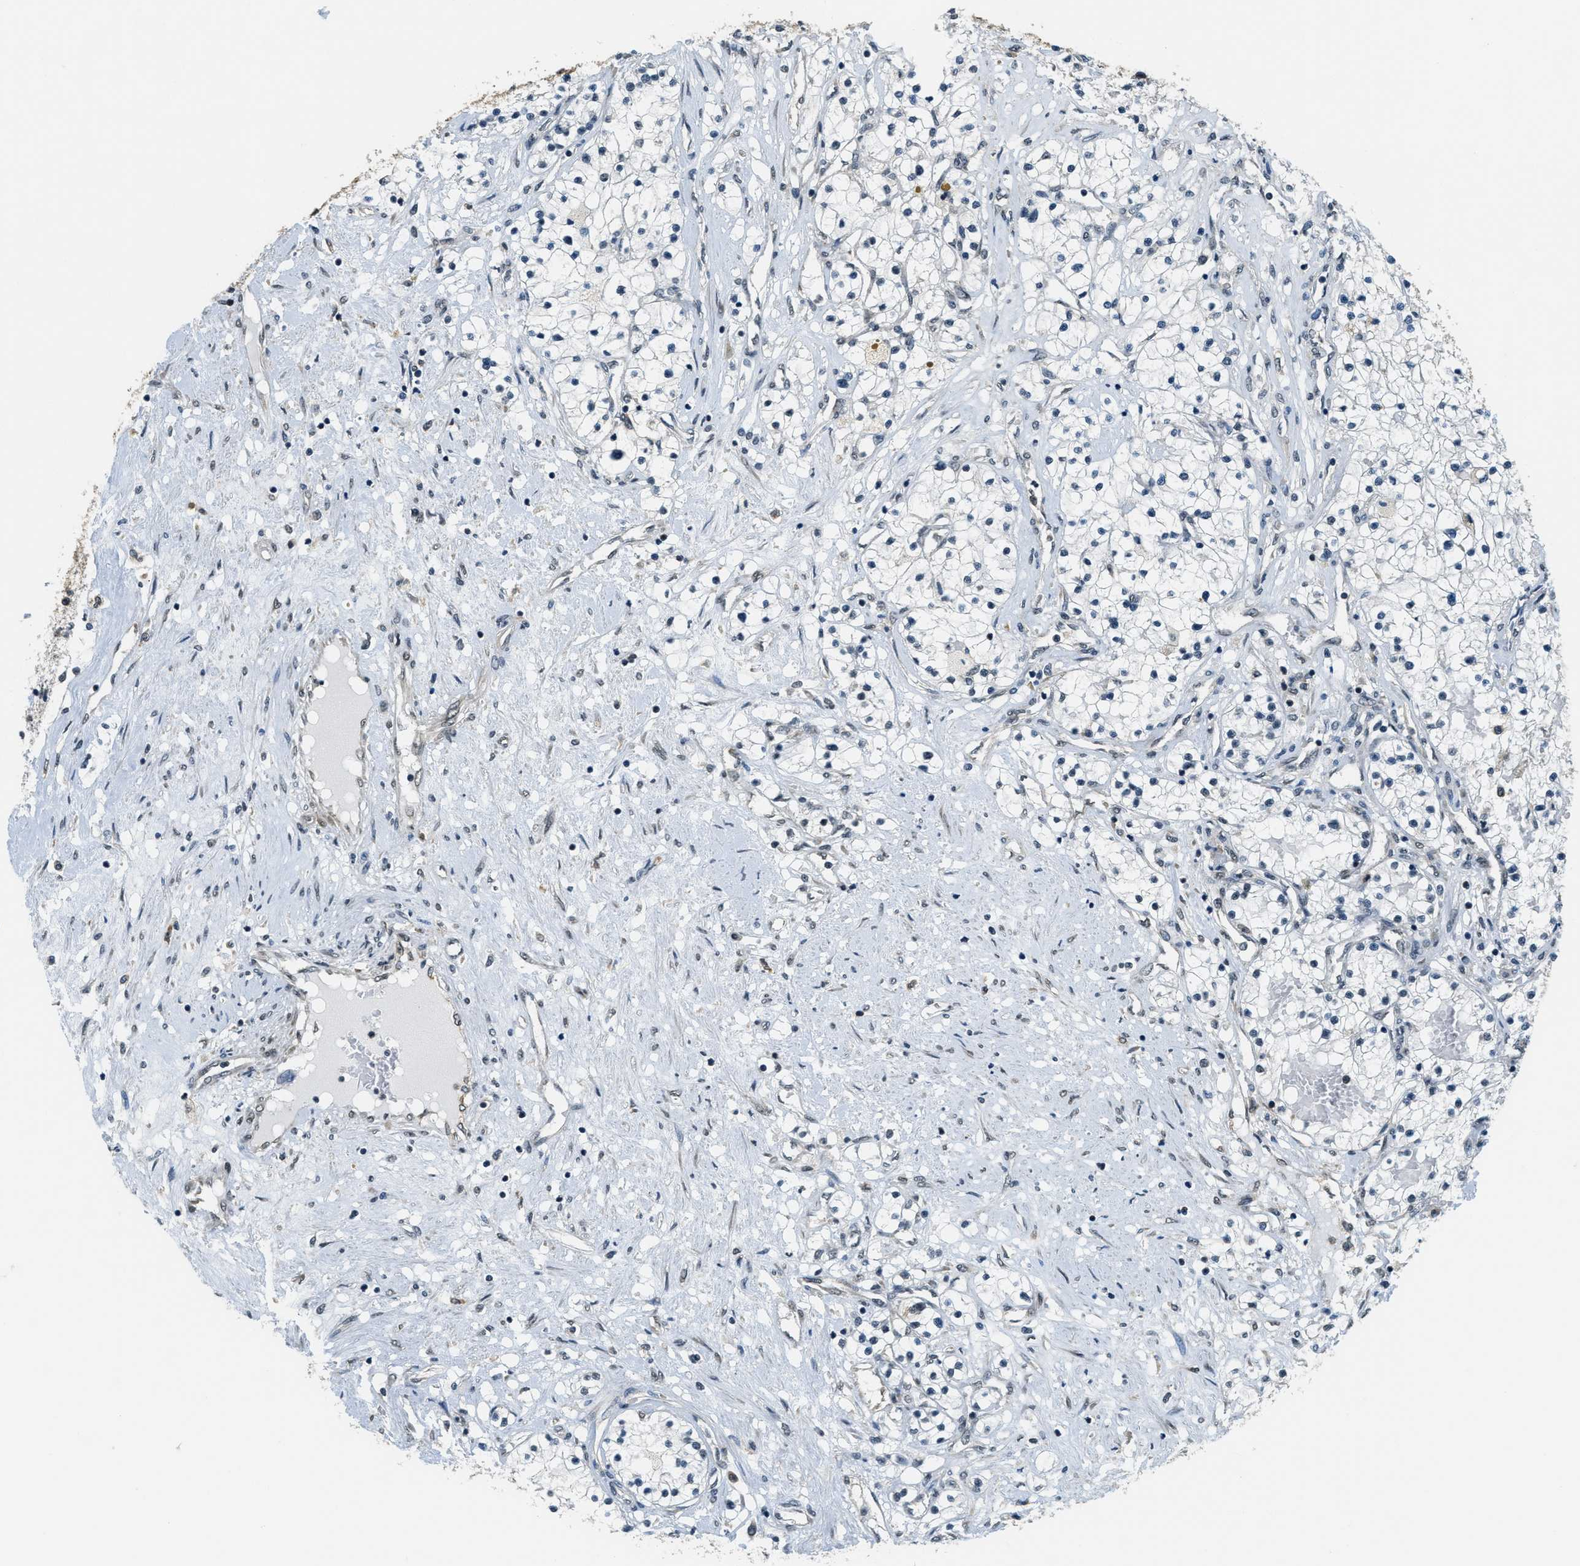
{"staining": {"intensity": "negative", "quantity": "none", "location": "none"}, "tissue": "renal cancer", "cell_type": "Tumor cells", "image_type": "cancer", "snomed": [{"axis": "morphology", "description": "Adenocarcinoma, NOS"}, {"axis": "topography", "description": "Kidney"}], "caption": "Immunohistochemistry (IHC) of human renal cancer shows no staining in tumor cells.", "gene": "RAB11FIP1", "patient": {"sex": "male", "age": 68}}